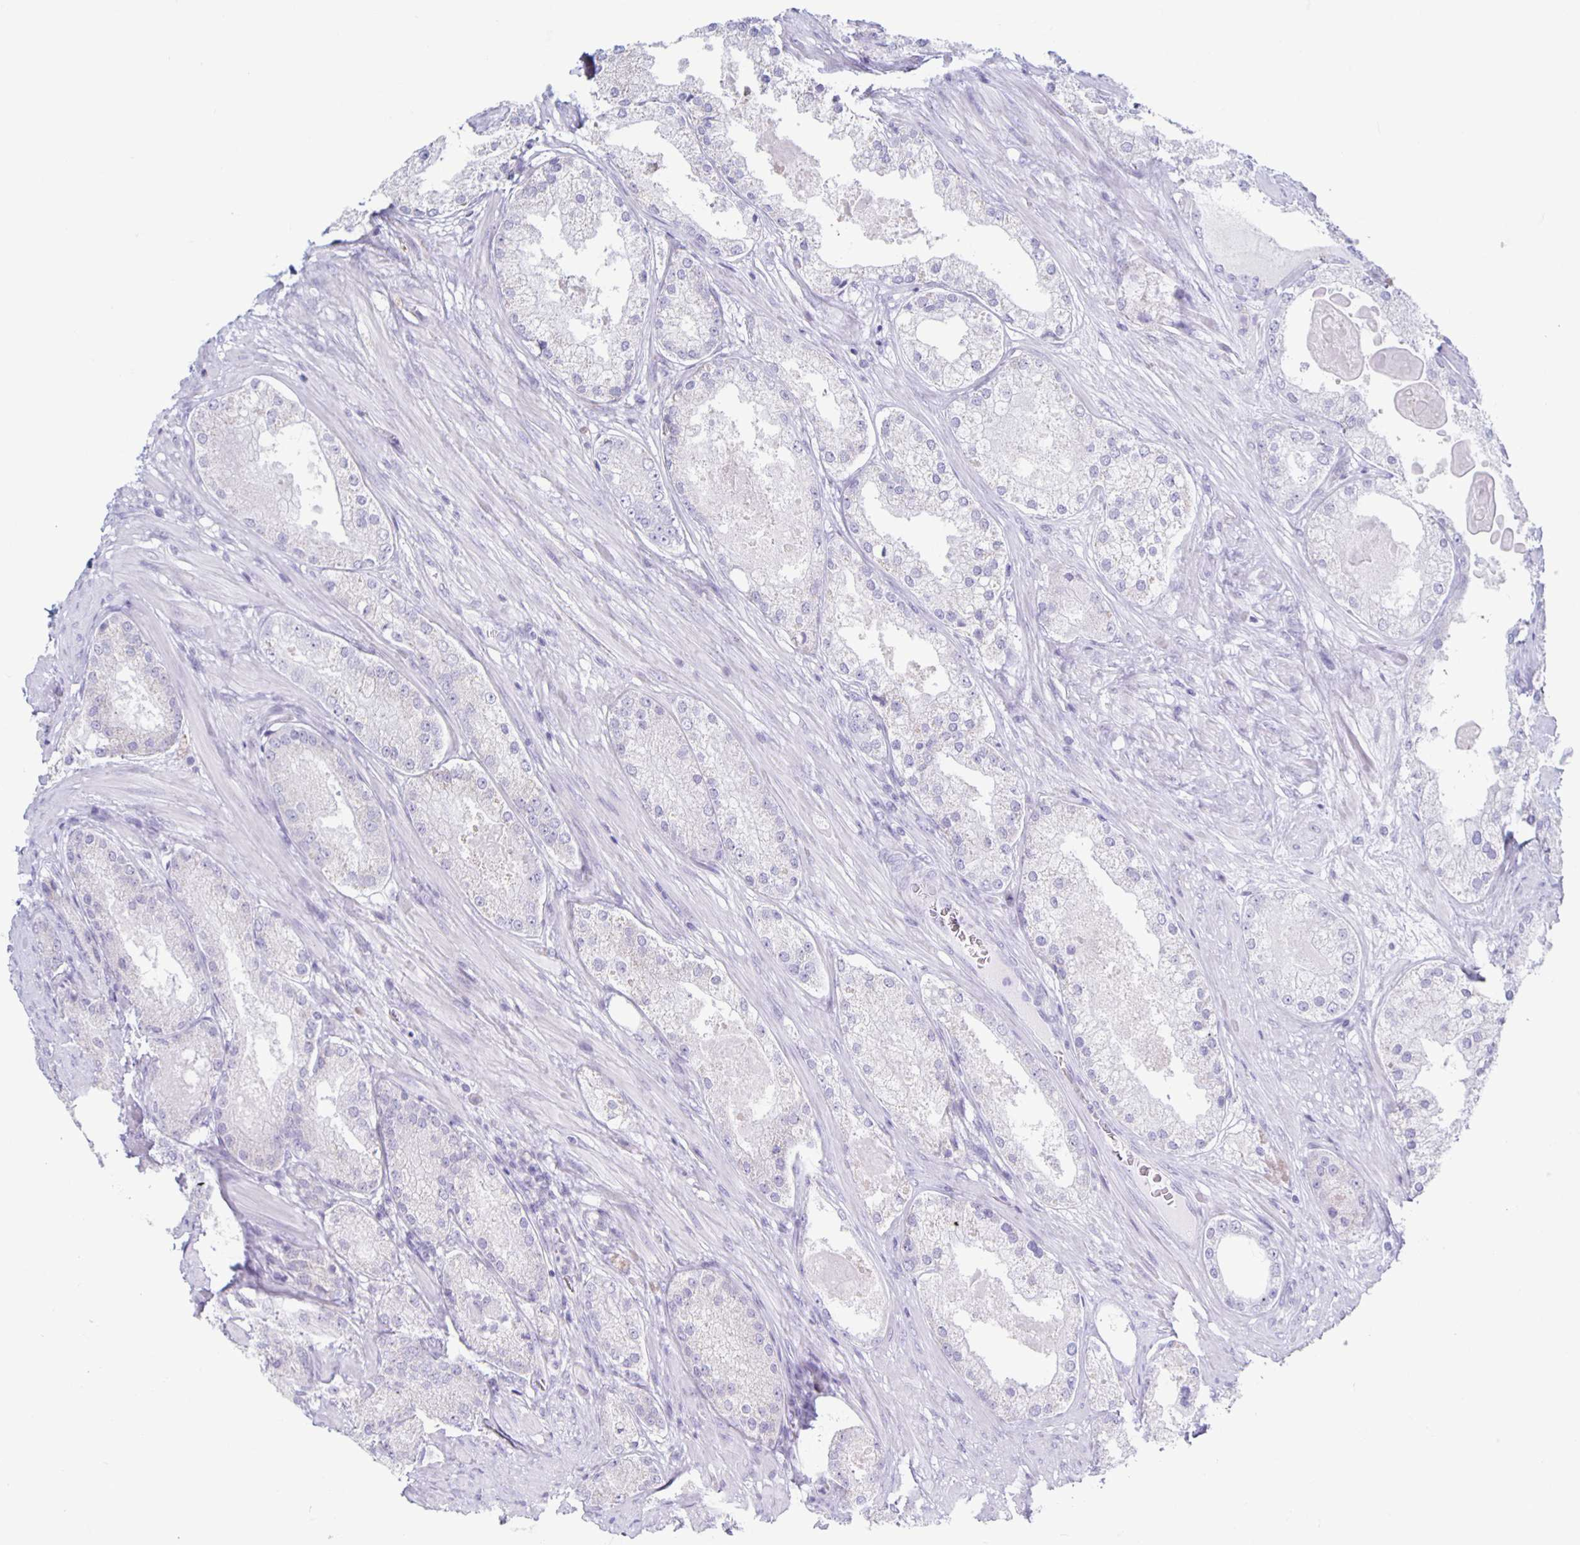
{"staining": {"intensity": "negative", "quantity": "none", "location": "none"}, "tissue": "prostate cancer", "cell_type": "Tumor cells", "image_type": "cancer", "snomed": [{"axis": "morphology", "description": "Adenocarcinoma, Low grade"}, {"axis": "topography", "description": "Prostate"}], "caption": "A high-resolution photomicrograph shows immunohistochemistry staining of prostate cancer (adenocarcinoma (low-grade)), which displays no significant expression in tumor cells.", "gene": "CT45A5", "patient": {"sex": "male", "age": 68}}